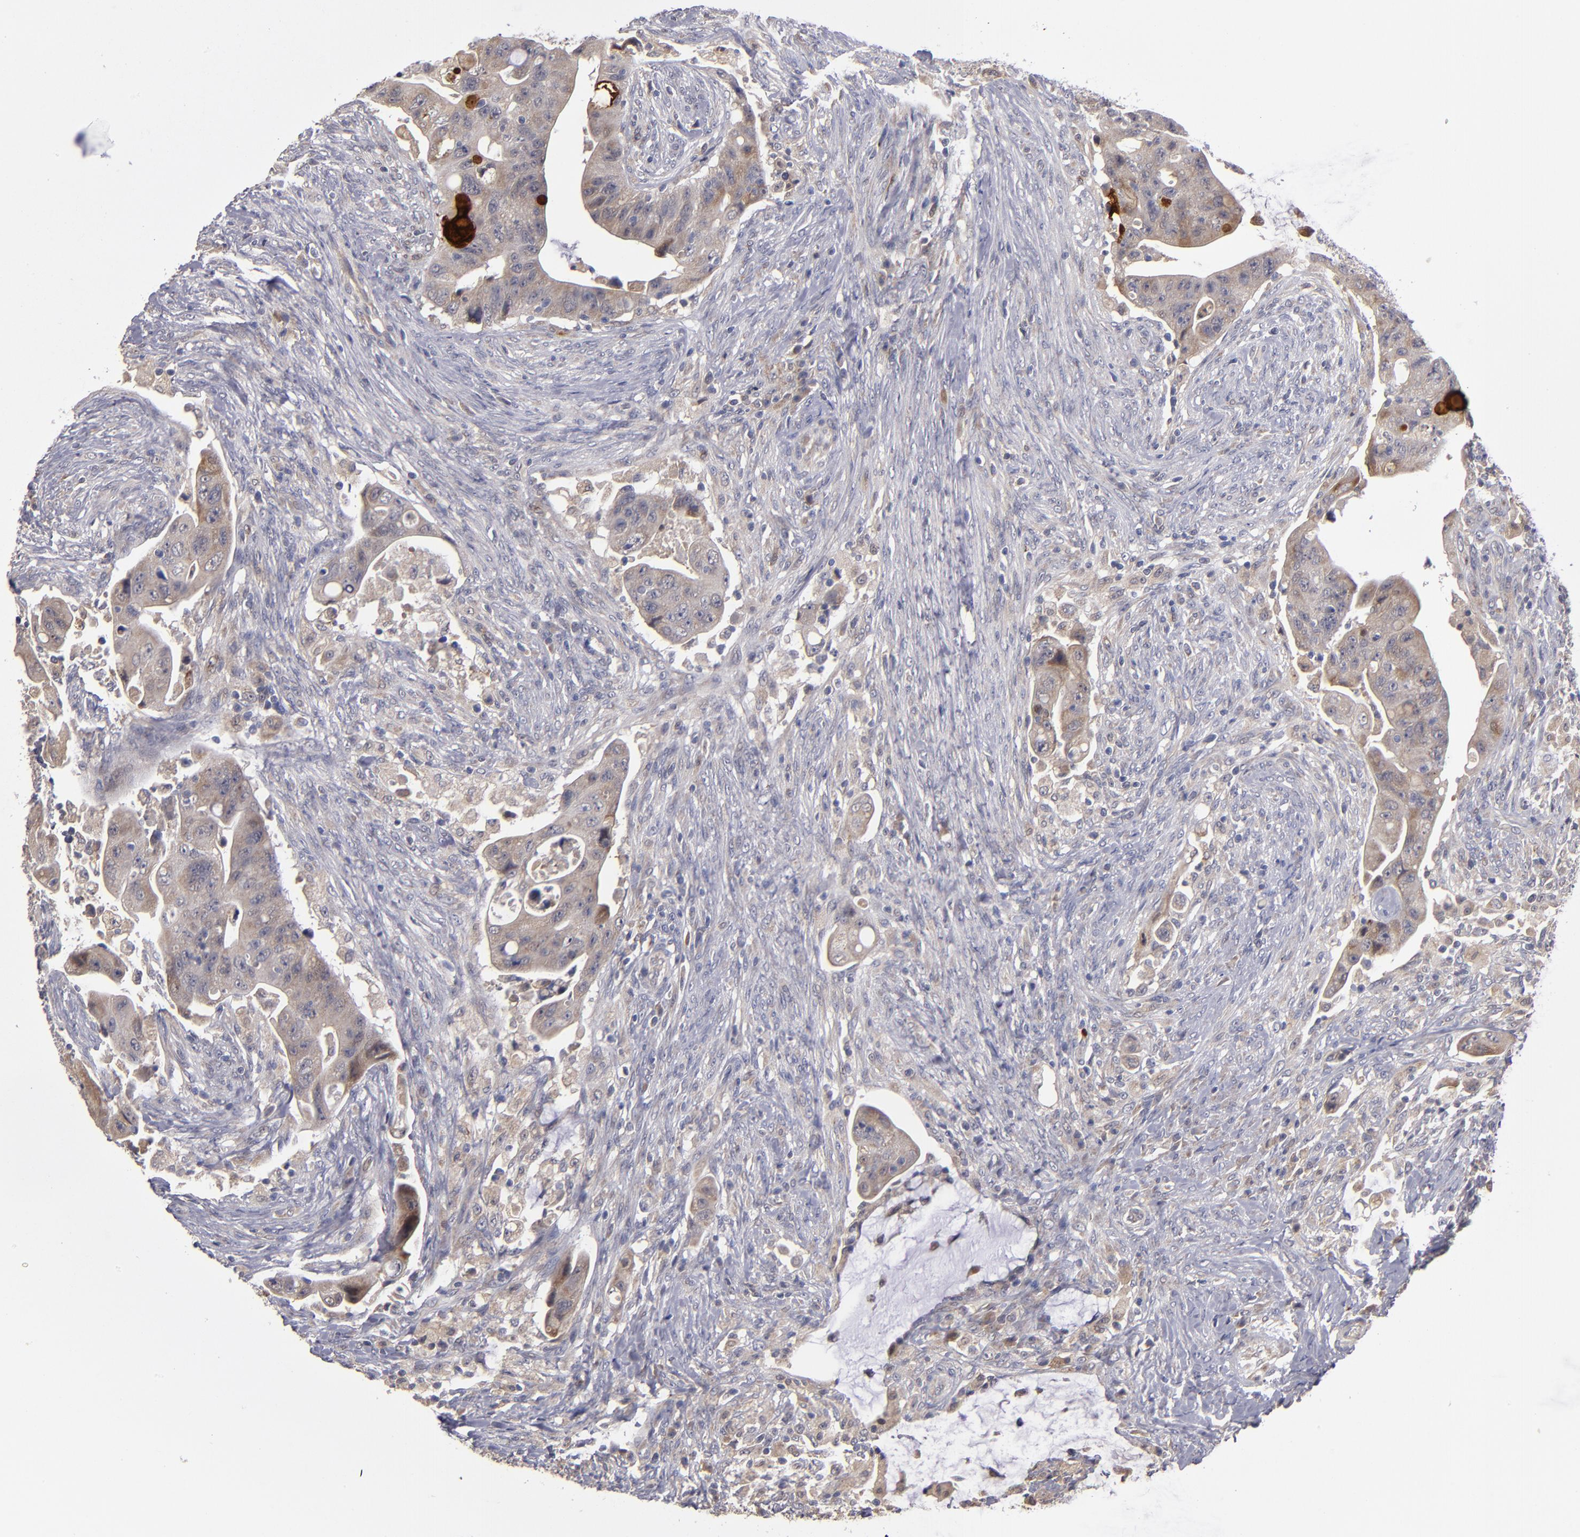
{"staining": {"intensity": "weak", "quantity": ">75%", "location": "cytoplasmic/membranous"}, "tissue": "colorectal cancer", "cell_type": "Tumor cells", "image_type": "cancer", "snomed": [{"axis": "morphology", "description": "Adenocarcinoma, NOS"}, {"axis": "topography", "description": "Rectum"}], "caption": "Approximately >75% of tumor cells in adenocarcinoma (colorectal) reveal weak cytoplasmic/membranous protein expression as visualized by brown immunohistochemical staining.", "gene": "EXD2", "patient": {"sex": "female", "age": 71}}